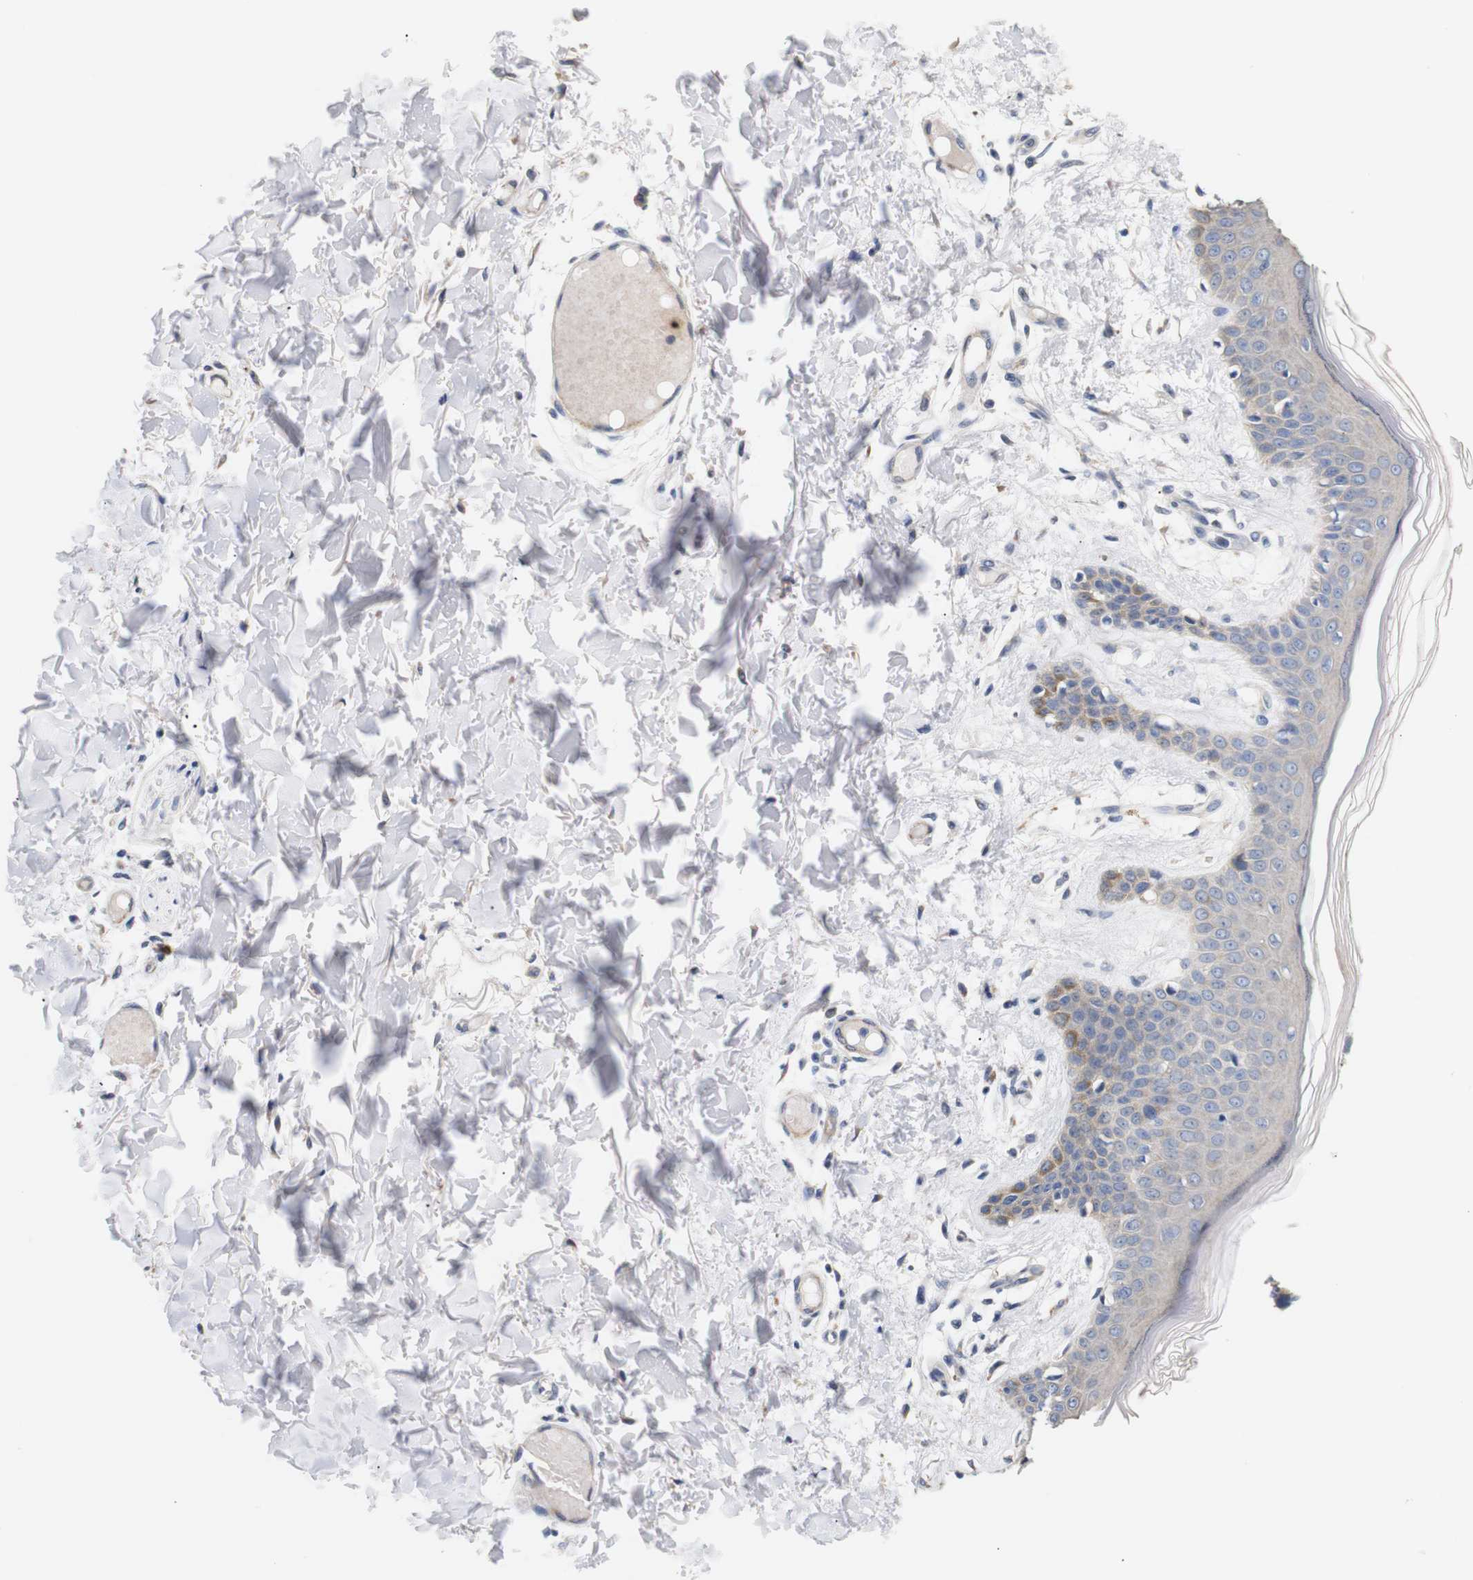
{"staining": {"intensity": "negative", "quantity": "none", "location": "none"}, "tissue": "skin", "cell_type": "Fibroblasts", "image_type": "normal", "snomed": [{"axis": "morphology", "description": "Normal tissue, NOS"}, {"axis": "topography", "description": "Skin"}], "caption": "The photomicrograph displays no significant positivity in fibroblasts of skin. (Immunohistochemistry, brightfield microscopy, high magnification).", "gene": "TRIM5", "patient": {"sex": "male", "age": 53}}